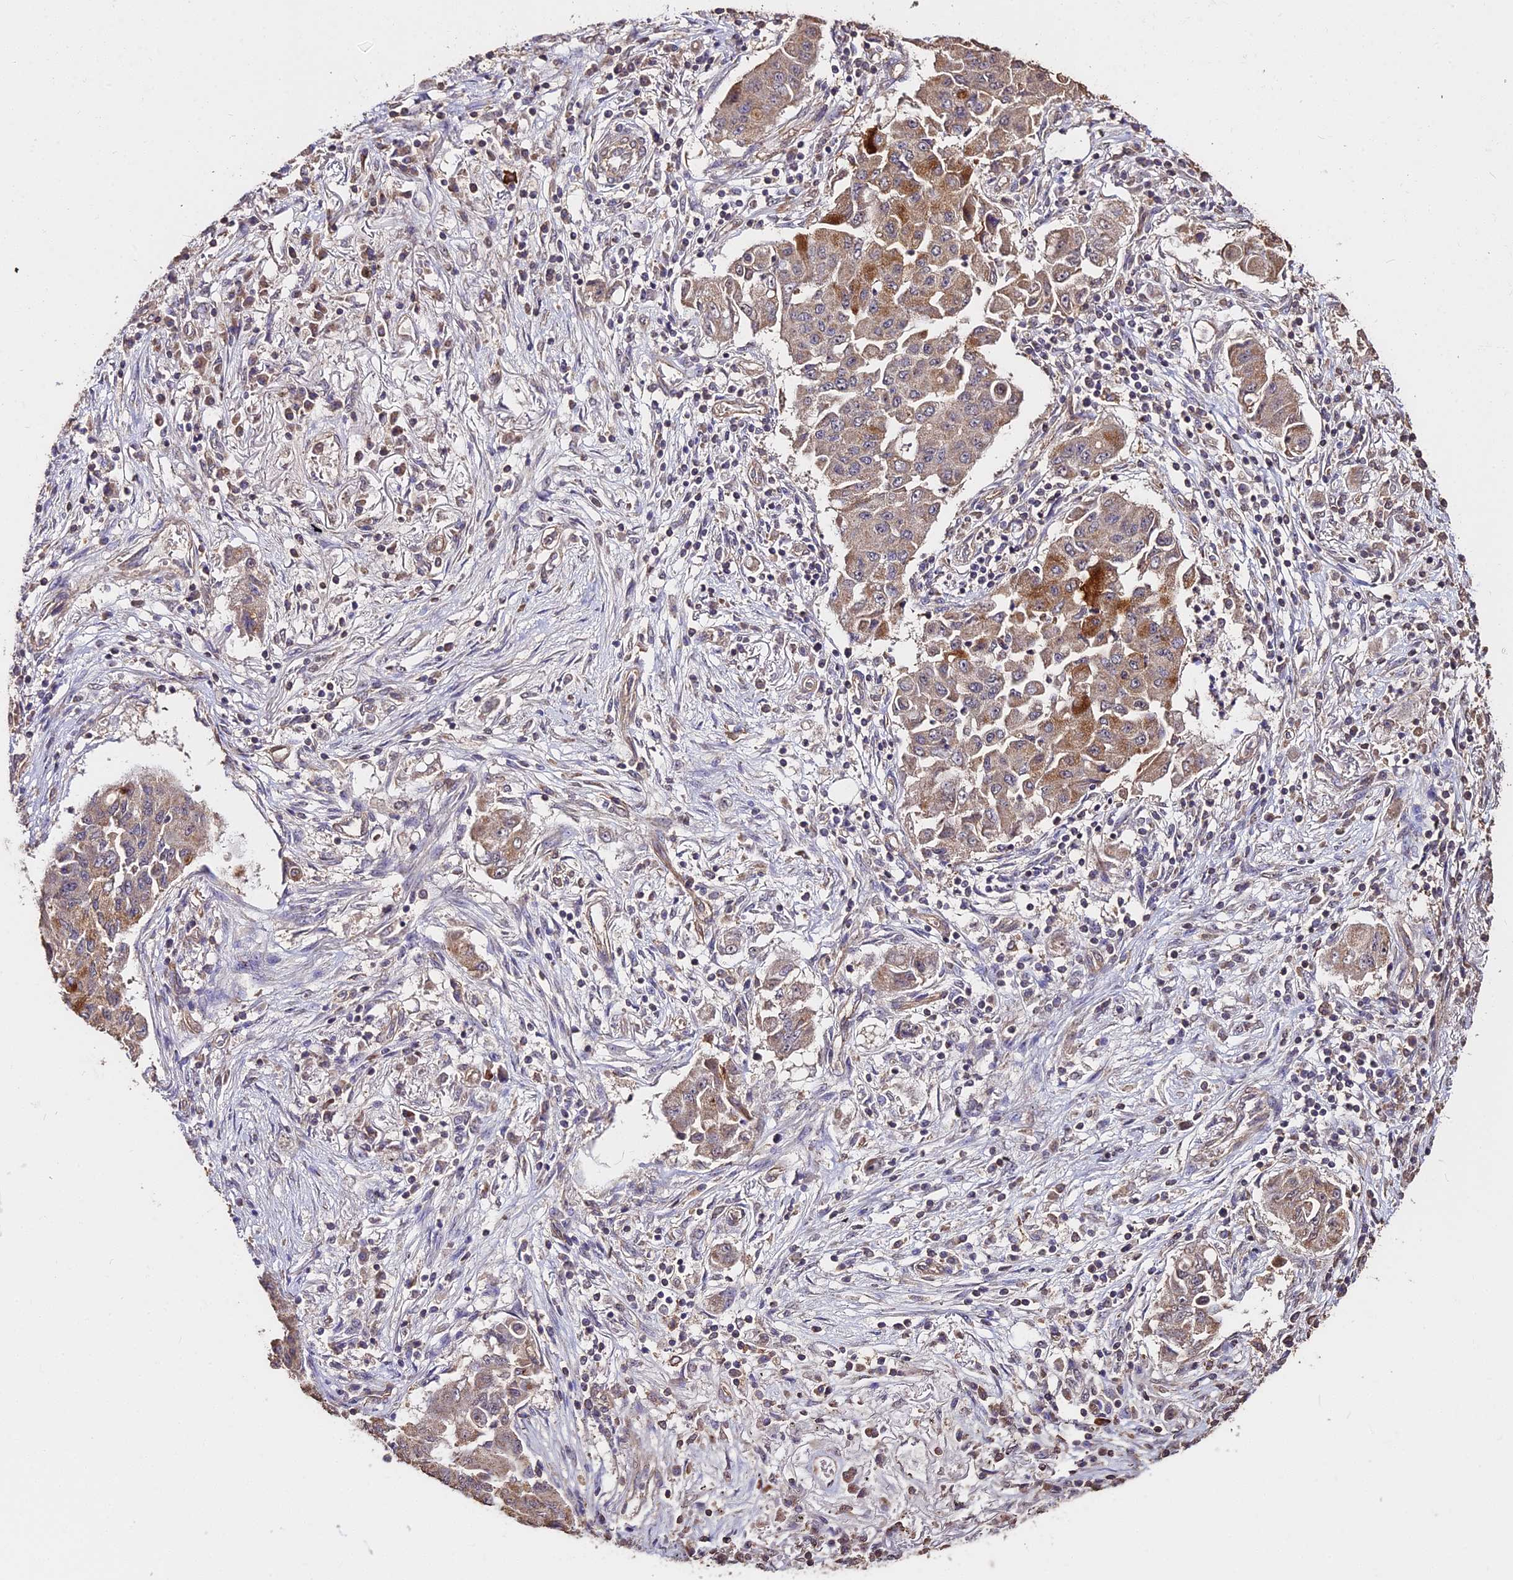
{"staining": {"intensity": "moderate", "quantity": ">75%", "location": "cytoplasmic/membranous"}, "tissue": "lung cancer", "cell_type": "Tumor cells", "image_type": "cancer", "snomed": [{"axis": "morphology", "description": "Squamous cell carcinoma, NOS"}, {"axis": "topography", "description": "Lung"}], "caption": "Immunohistochemistry (IHC) of human lung cancer reveals medium levels of moderate cytoplasmic/membranous expression in approximately >75% of tumor cells.", "gene": "METTL13", "patient": {"sex": "male", "age": 74}}